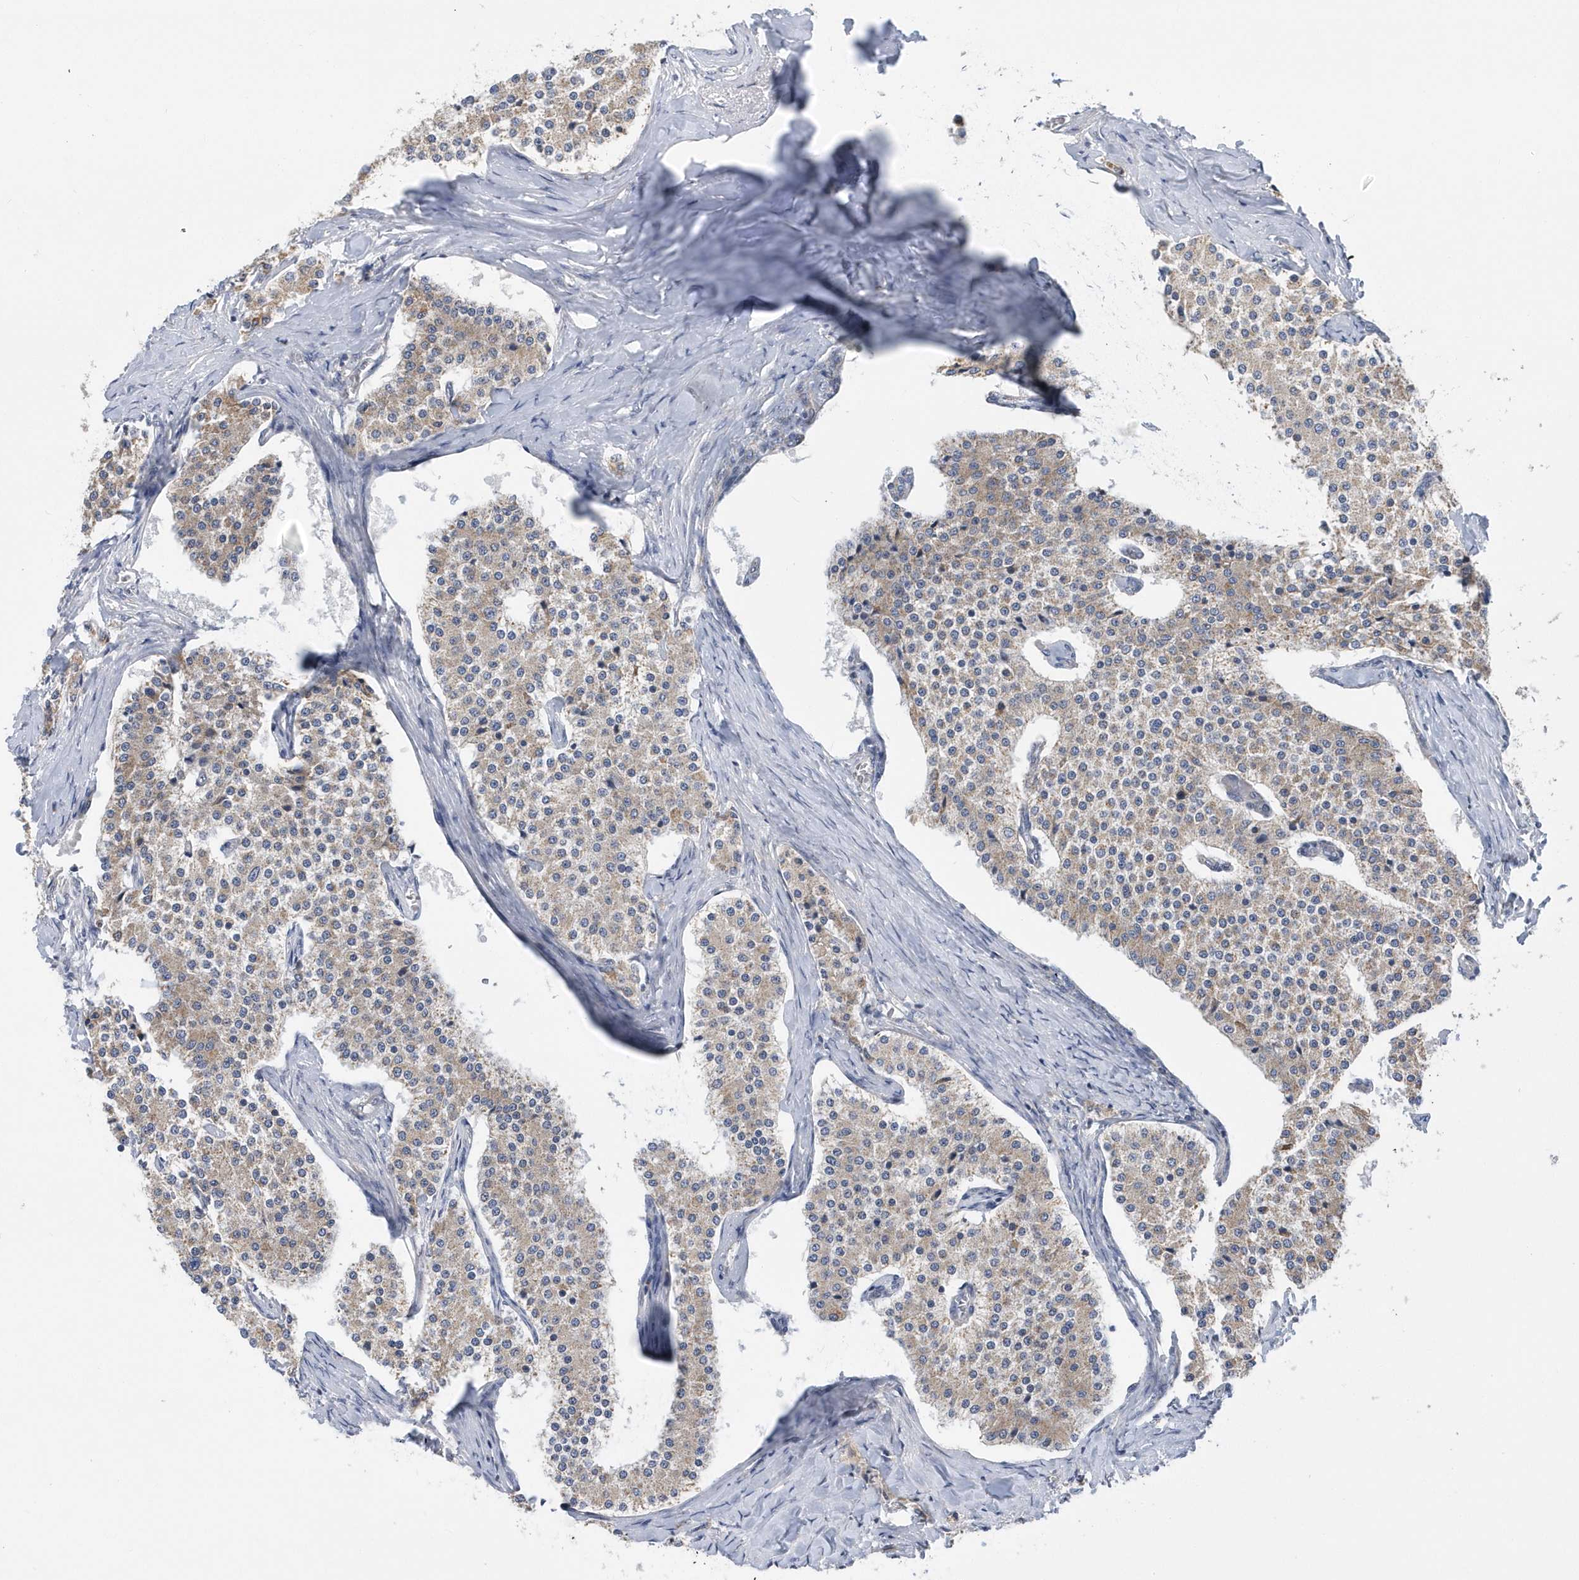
{"staining": {"intensity": "weak", "quantity": ">75%", "location": "cytoplasmic/membranous"}, "tissue": "carcinoid", "cell_type": "Tumor cells", "image_type": "cancer", "snomed": [{"axis": "morphology", "description": "Carcinoid, malignant, NOS"}, {"axis": "topography", "description": "Colon"}], "caption": "Protein expression analysis of carcinoid (malignant) exhibits weak cytoplasmic/membranous staining in about >75% of tumor cells. Ihc stains the protein of interest in brown and the nuclei are stained blue.", "gene": "VWA5B2", "patient": {"sex": "female", "age": 52}}